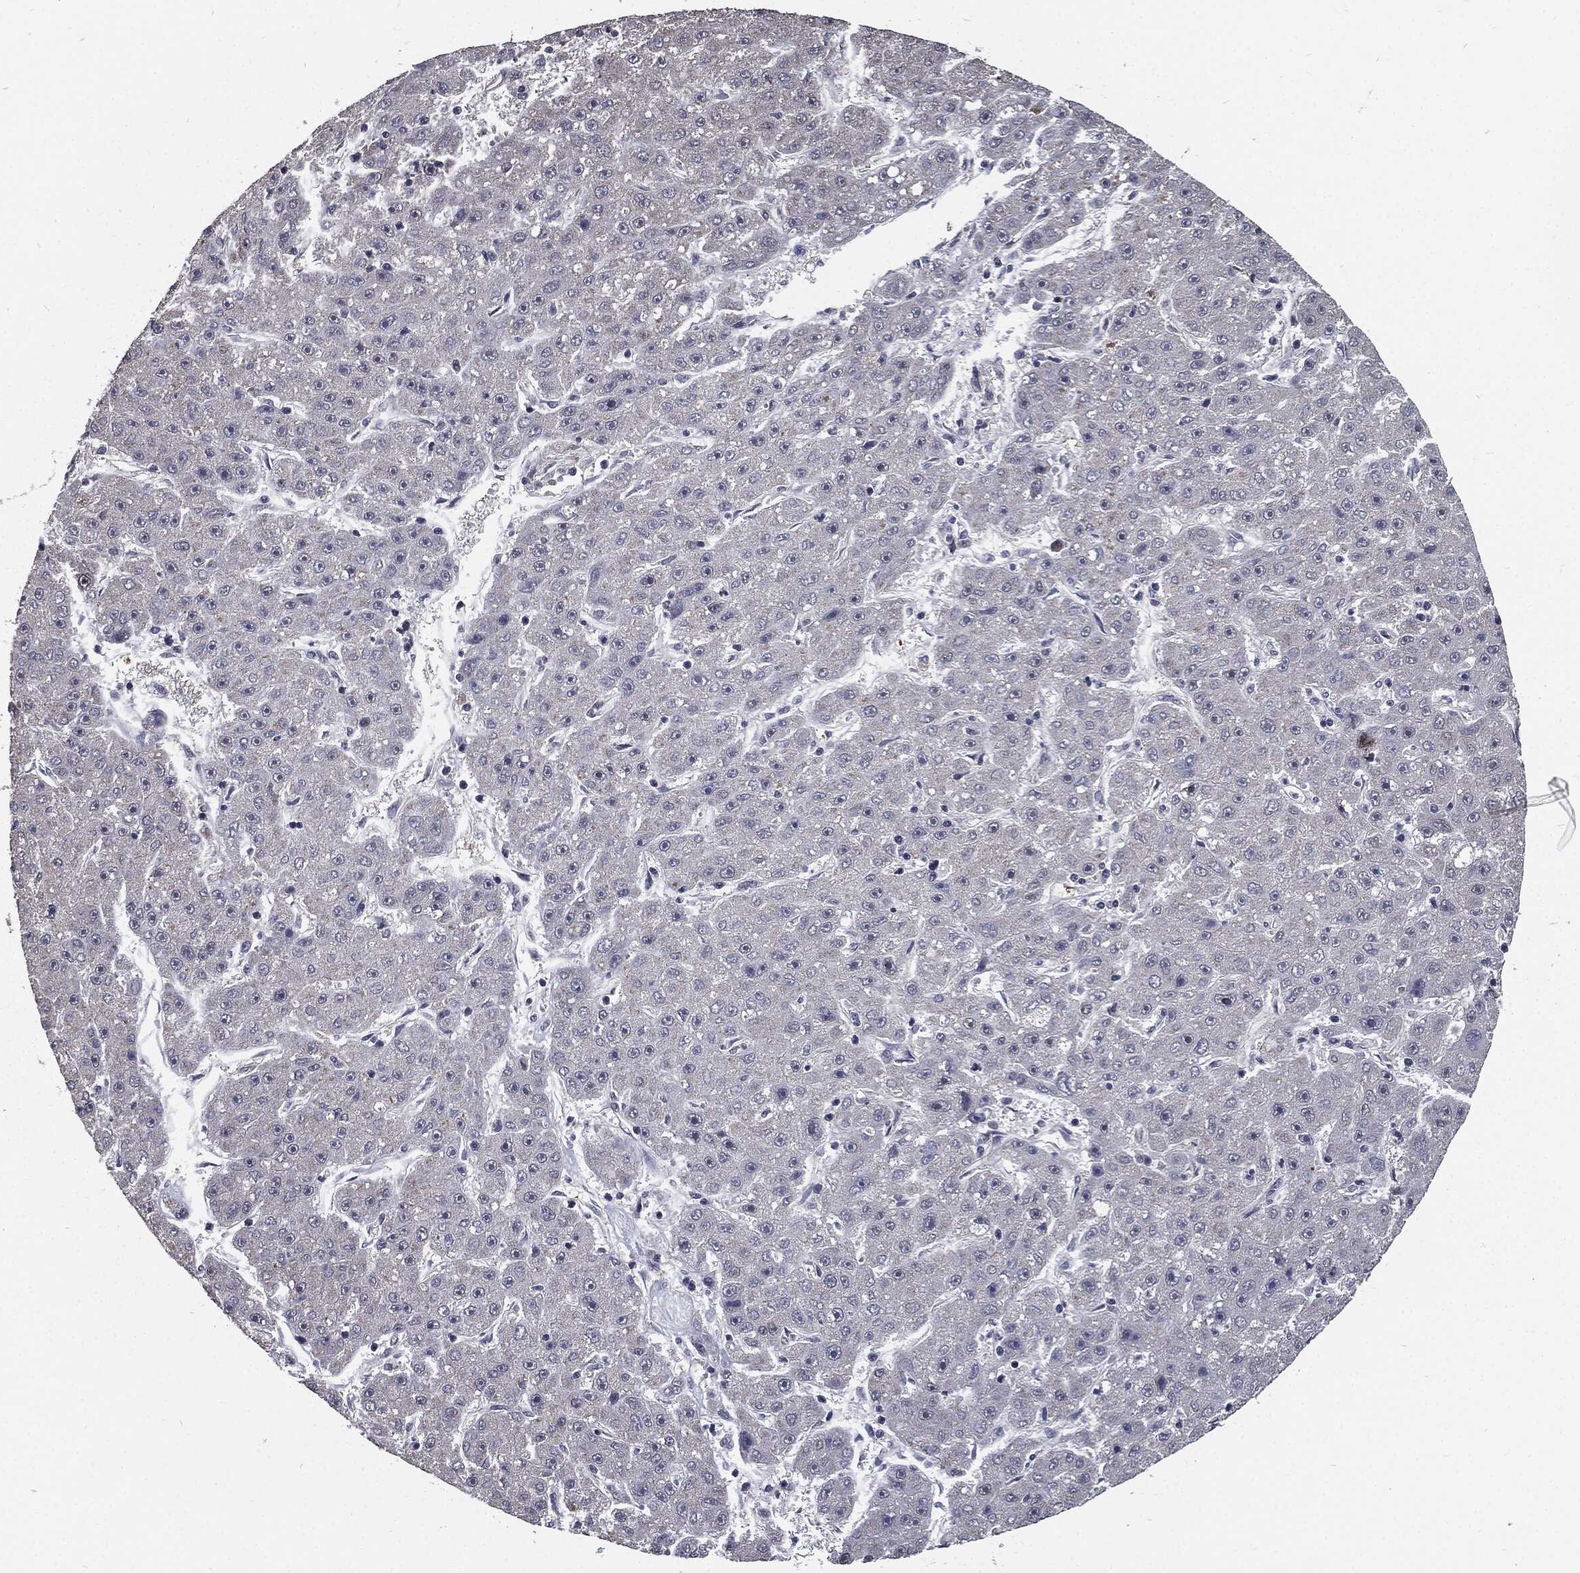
{"staining": {"intensity": "negative", "quantity": "none", "location": "none"}, "tissue": "liver cancer", "cell_type": "Tumor cells", "image_type": "cancer", "snomed": [{"axis": "morphology", "description": "Carcinoma, Hepatocellular, NOS"}, {"axis": "topography", "description": "Liver"}], "caption": "Image shows no protein expression in tumor cells of liver hepatocellular carcinoma tissue.", "gene": "PTPA", "patient": {"sex": "male", "age": 67}}